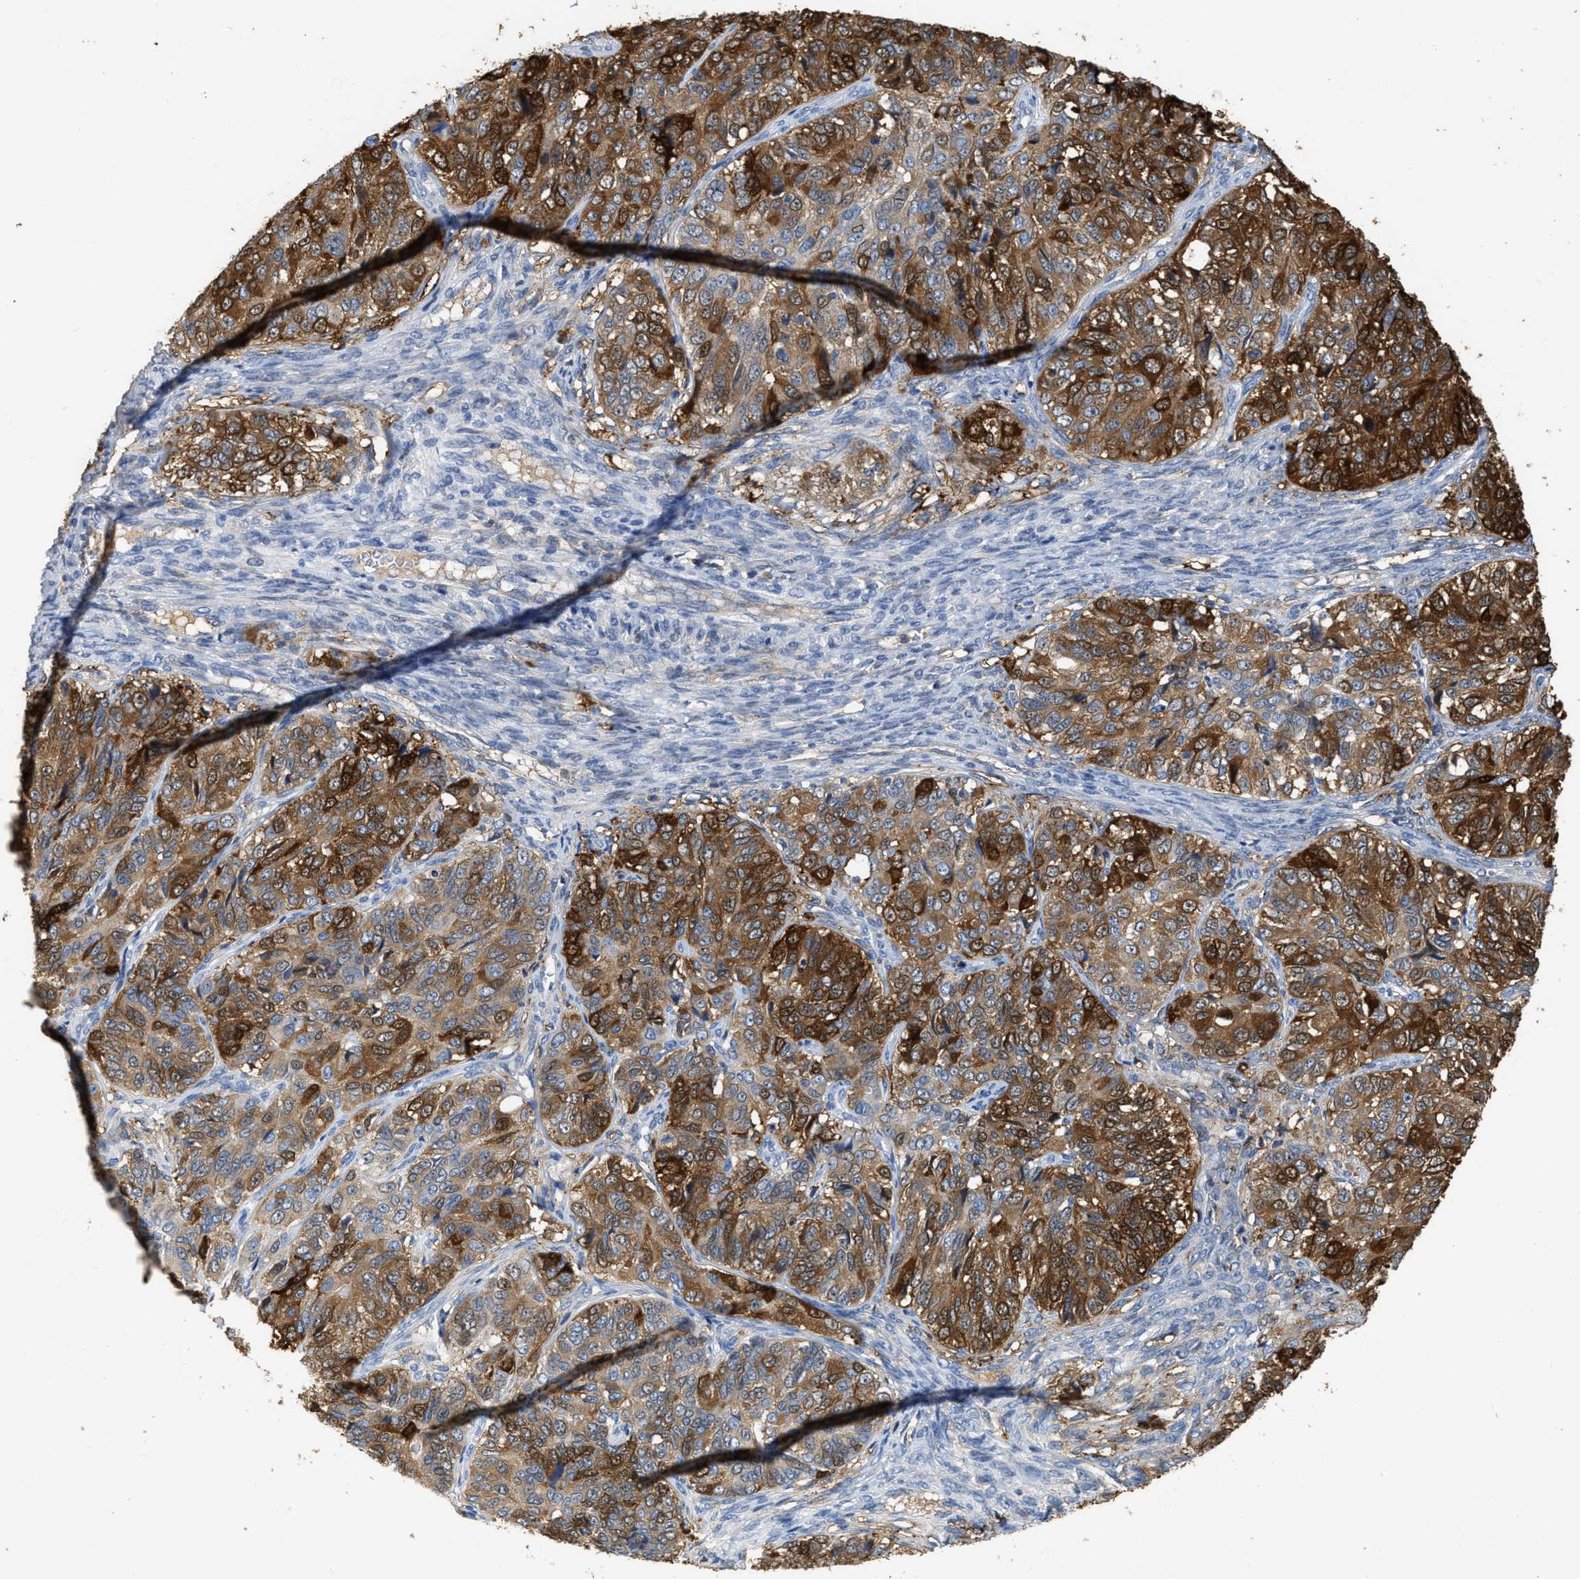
{"staining": {"intensity": "strong", "quantity": ">75%", "location": "cytoplasmic/membranous"}, "tissue": "ovarian cancer", "cell_type": "Tumor cells", "image_type": "cancer", "snomed": [{"axis": "morphology", "description": "Carcinoma, endometroid"}, {"axis": "topography", "description": "Ovary"}], "caption": "A high amount of strong cytoplasmic/membranous positivity is identified in about >75% of tumor cells in ovarian cancer tissue. Nuclei are stained in blue.", "gene": "CRYM", "patient": {"sex": "female", "age": 51}}